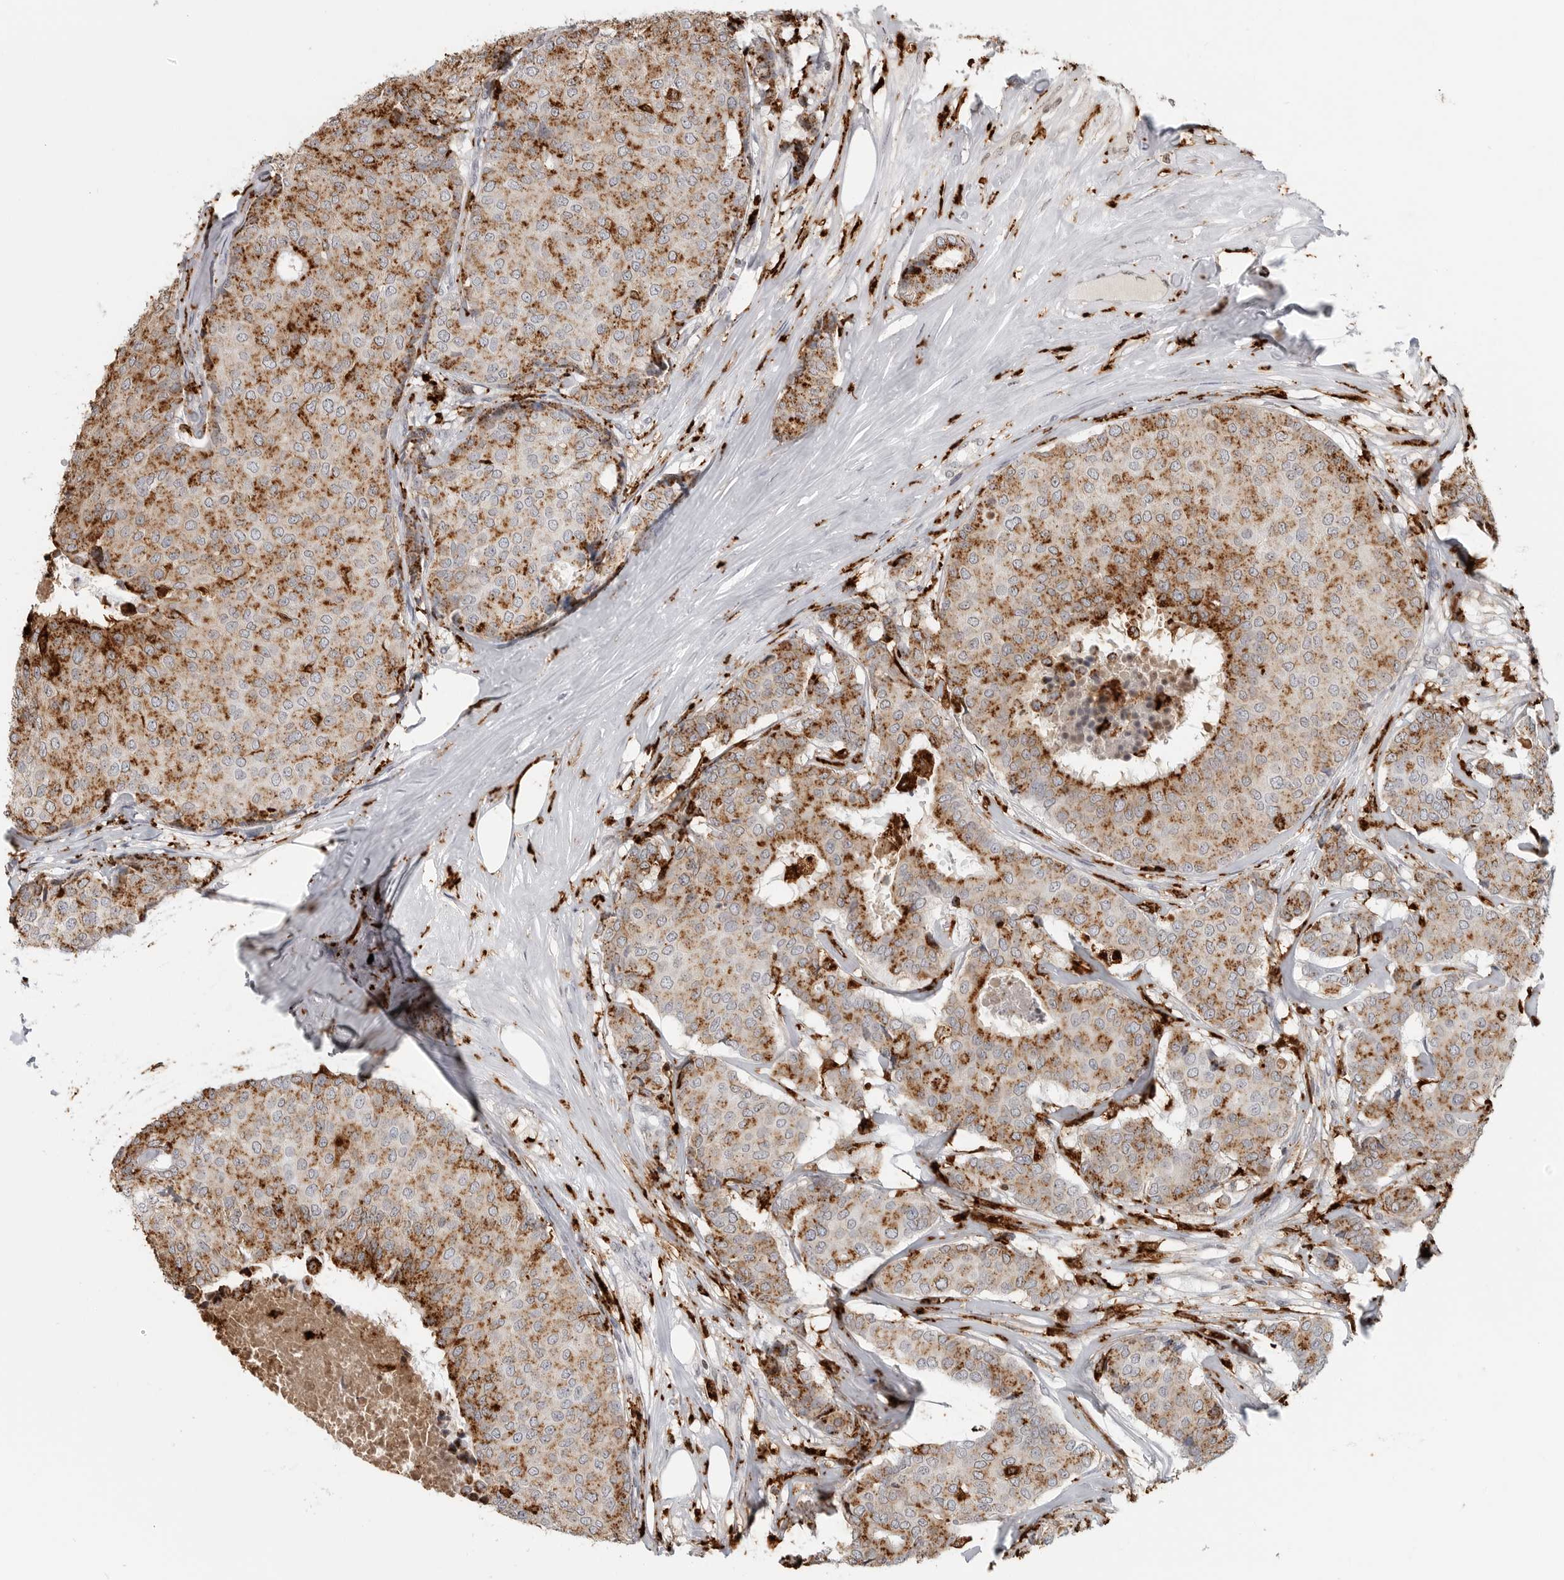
{"staining": {"intensity": "strong", "quantity": ">75%", "location": "cytoplasmic/membranous"}, "tissue": "breast cancer", "cell_type": "Tumor cells", "image_type": "cancer", "snomed": [{"axis": "morphology", "description": "Duct carcinoma"}, {"axis": "topography", "description": "Breast"}], "caption": "Protein staining of breast cancer (infiltrating ductal carcinoma) tissue exhibits strong cytoplasmic/membranous expression in approximately >75% of tumor cells.", "gene": "IFI30", "patient": {"sex": "female", "age": 75}}